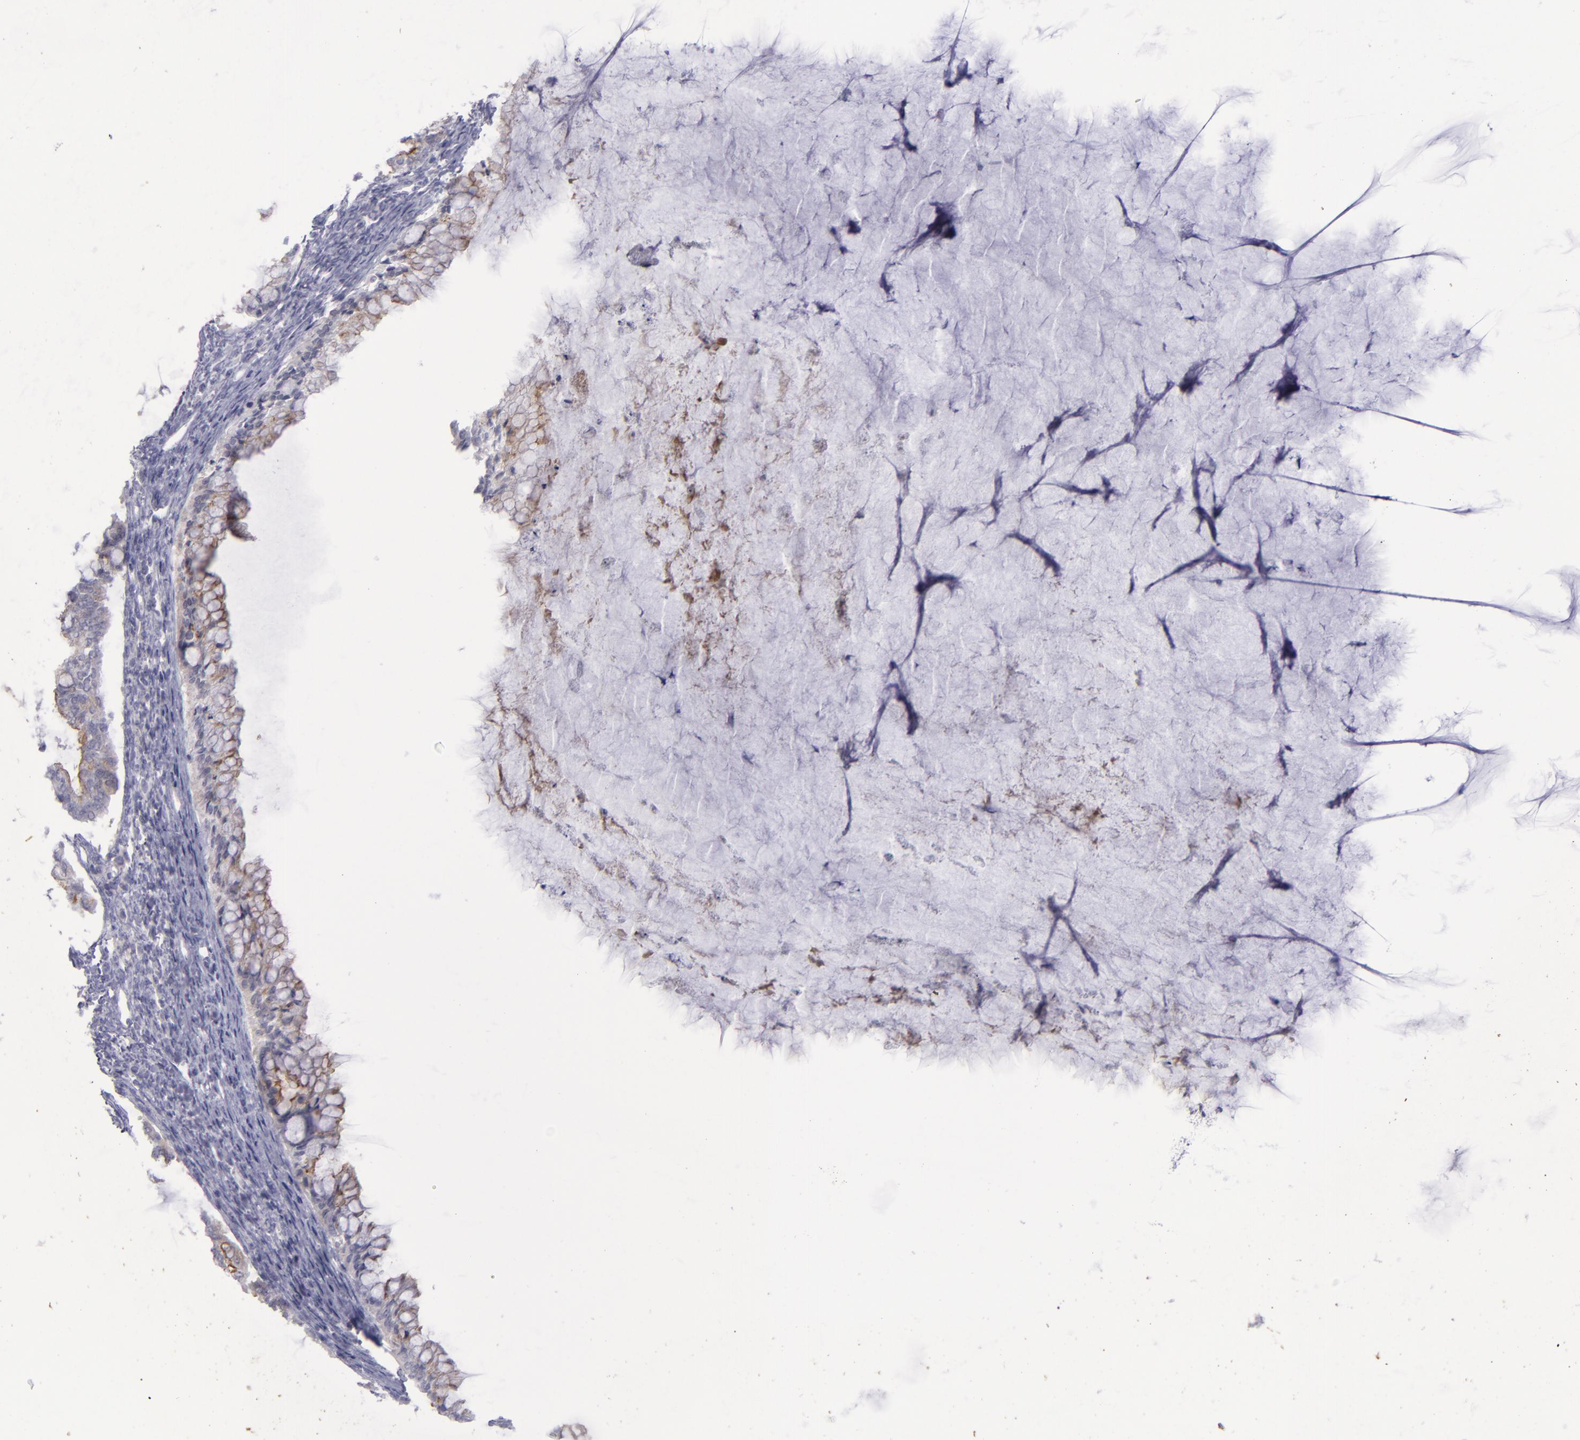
{"staining": {"intensity": "moderate", "quantity": "<25%", "location": "cytoplasmic/membranous"}, "tissue": "ovarian cancer", "cell_type": "Tumor cells", "image_type": "cancer", "snomed": [{"axis": "morphology", "description": "Cystadenocarcinoma, mucinous, NOS"}, {"axis": "topography", "description": "Ovary"}], "caption": "DAB (3,3'-diaminobenzidine) immunohistochemical staining of mucinous cystadenocarcinoma (ovarian) shows moderate cytoplasmic/membranous protein expression in about <25% of tumor cells.", "gene": "EVPL", "patient": {"sex": "female", "age": 57}}